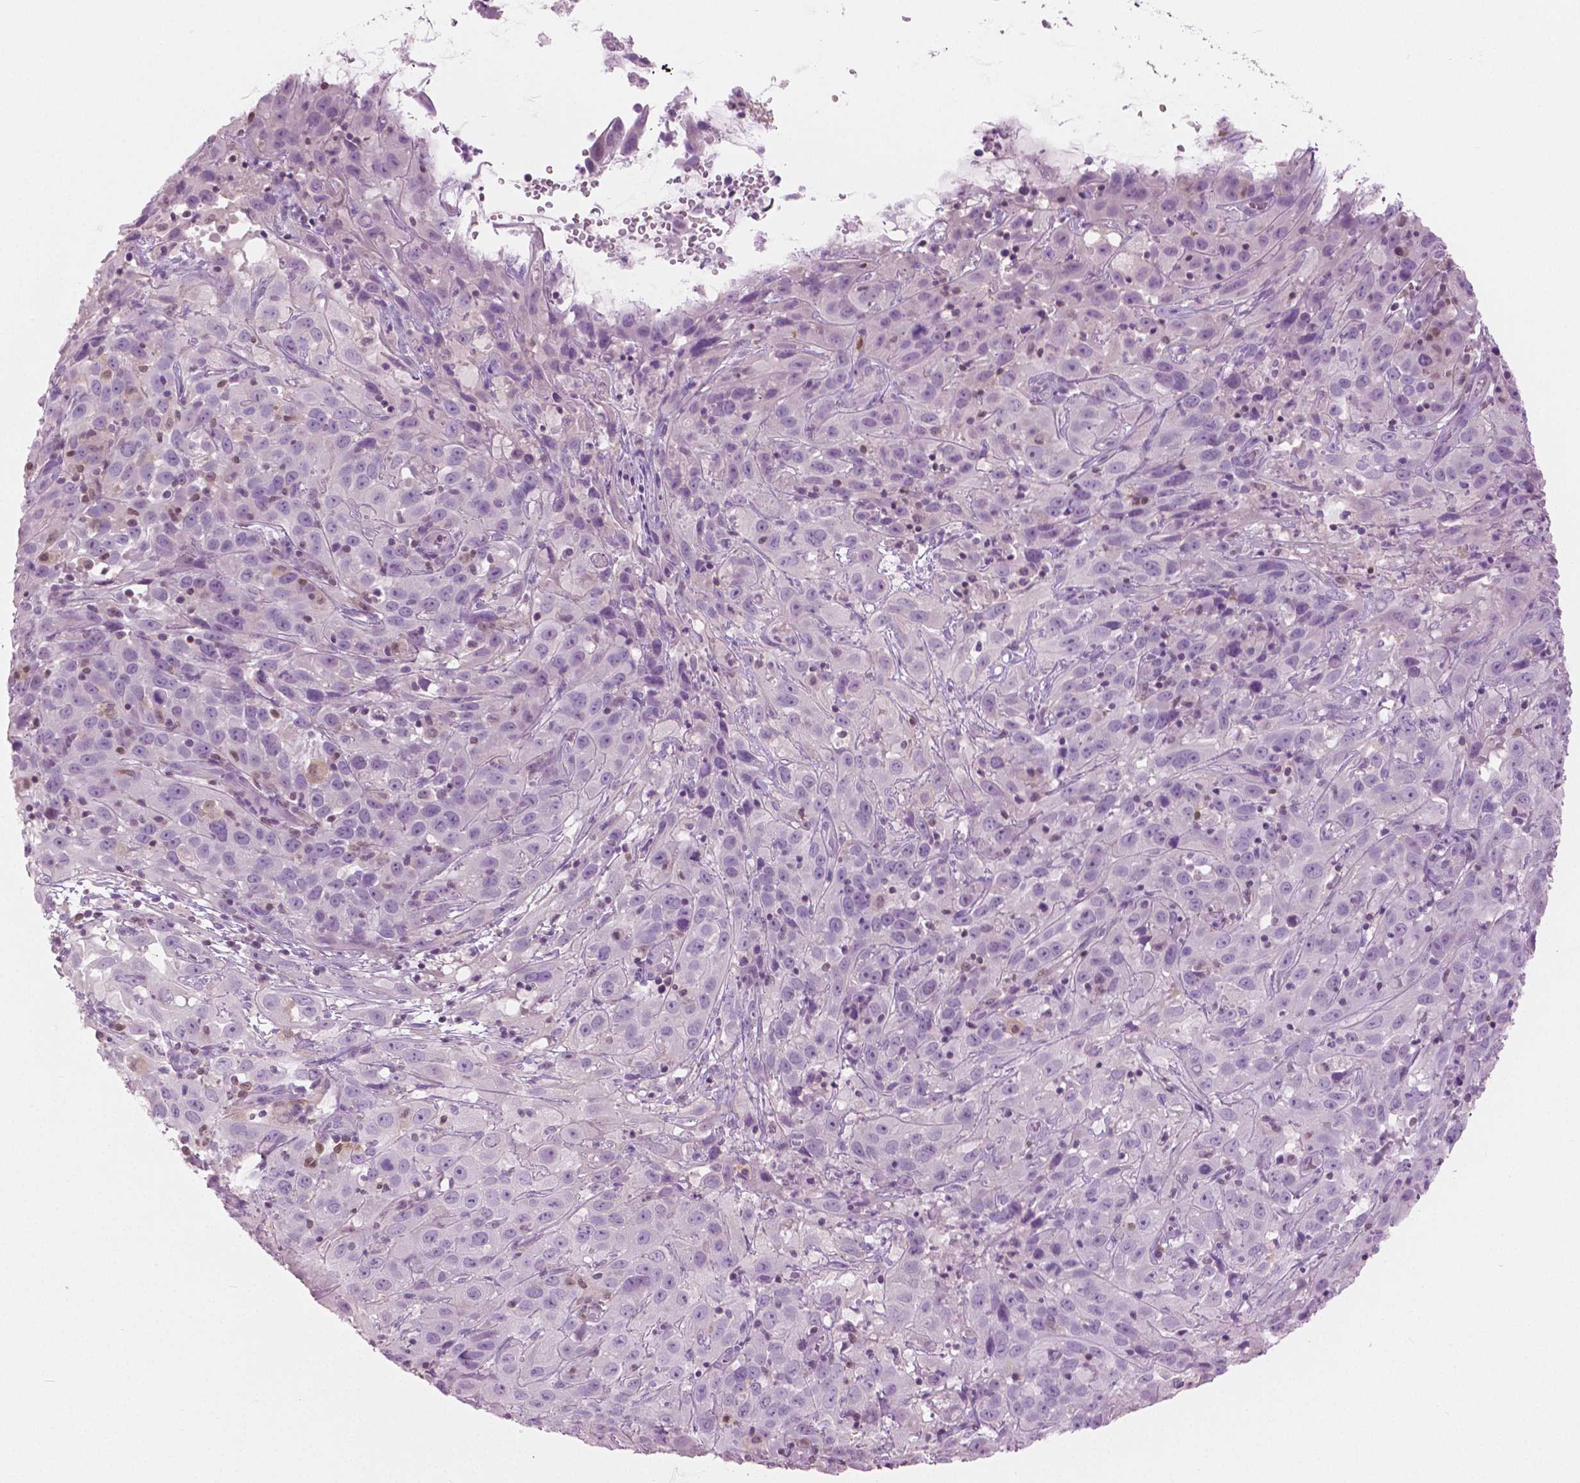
{"staining": {"intensity": "negative", "quantity": "none", "location": "none"}, "tissue": "cervical cancer", "cell_type": "Tumor cells", "image_type": "cancer", "snomed": [{"axis": "morphology", "description": "Squamous cell carcinoma, NOS"}, {"axis": "topography", "description": "Cervix"}], "caption": "This is an IHC image of squamous cell carcinoma (cervical). There is no expression in tumor cells.", "gene": "GALM", "patient": {"sex": "female", "age": 32}}